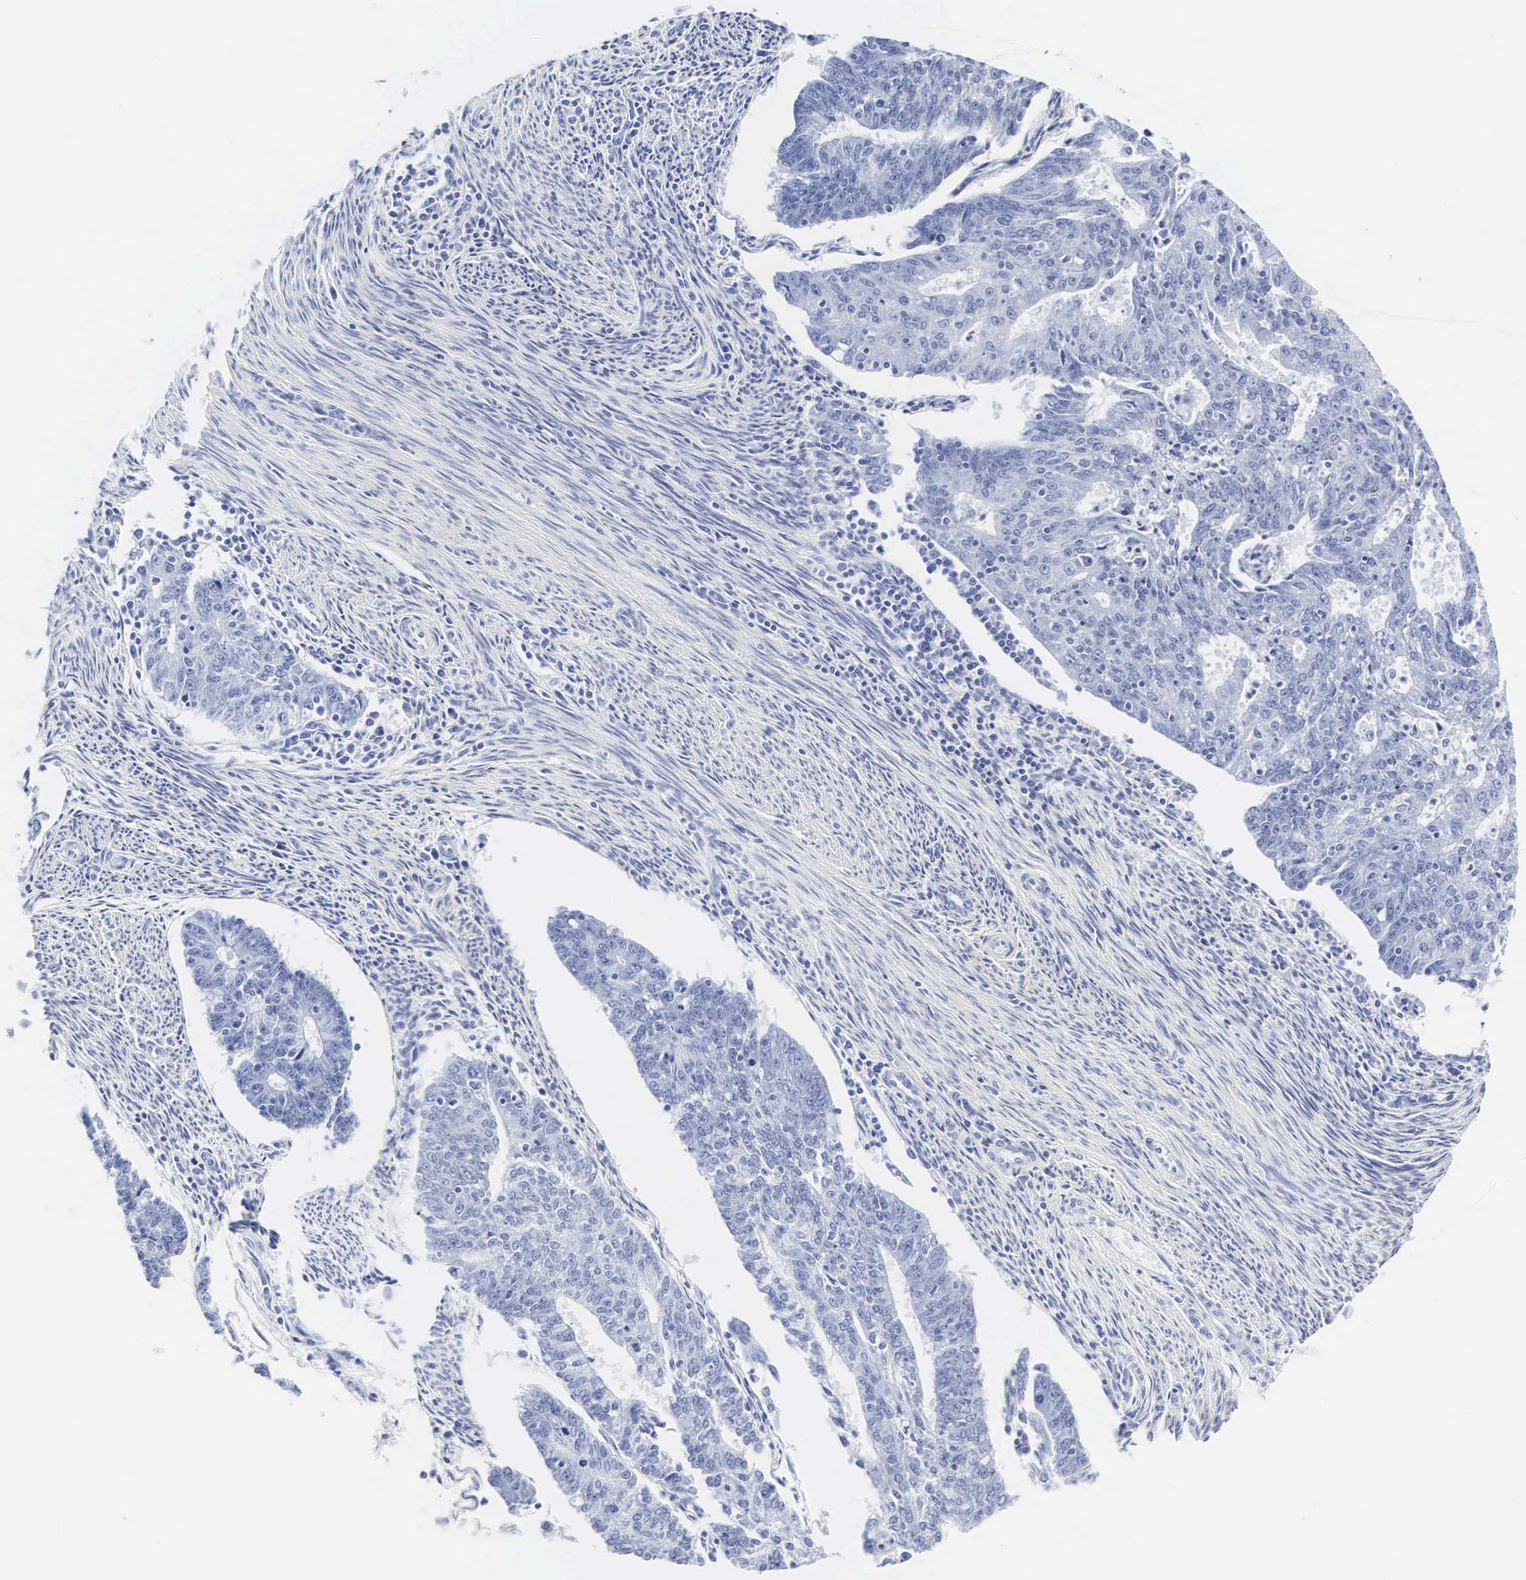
{"staining": {"intensity": "negative", "quantity": "none", "location": "none"}, "tissue": "endometrial cancer", "cell_type": "Tumor cells", "image_type": "cancer", "snomed": [{"axis": "morphology", "description": "Adenocarcinoma, NOS"}, {"axis": "topography", "description": "Endometrium"}], "caption": "DAB immunohistochemical staining of human endometrial cancer (adenocarcinoma) reveals no significant staining in tumor cells.", "gene": "INS", "patient": {"sex": "female", "age": 56}}